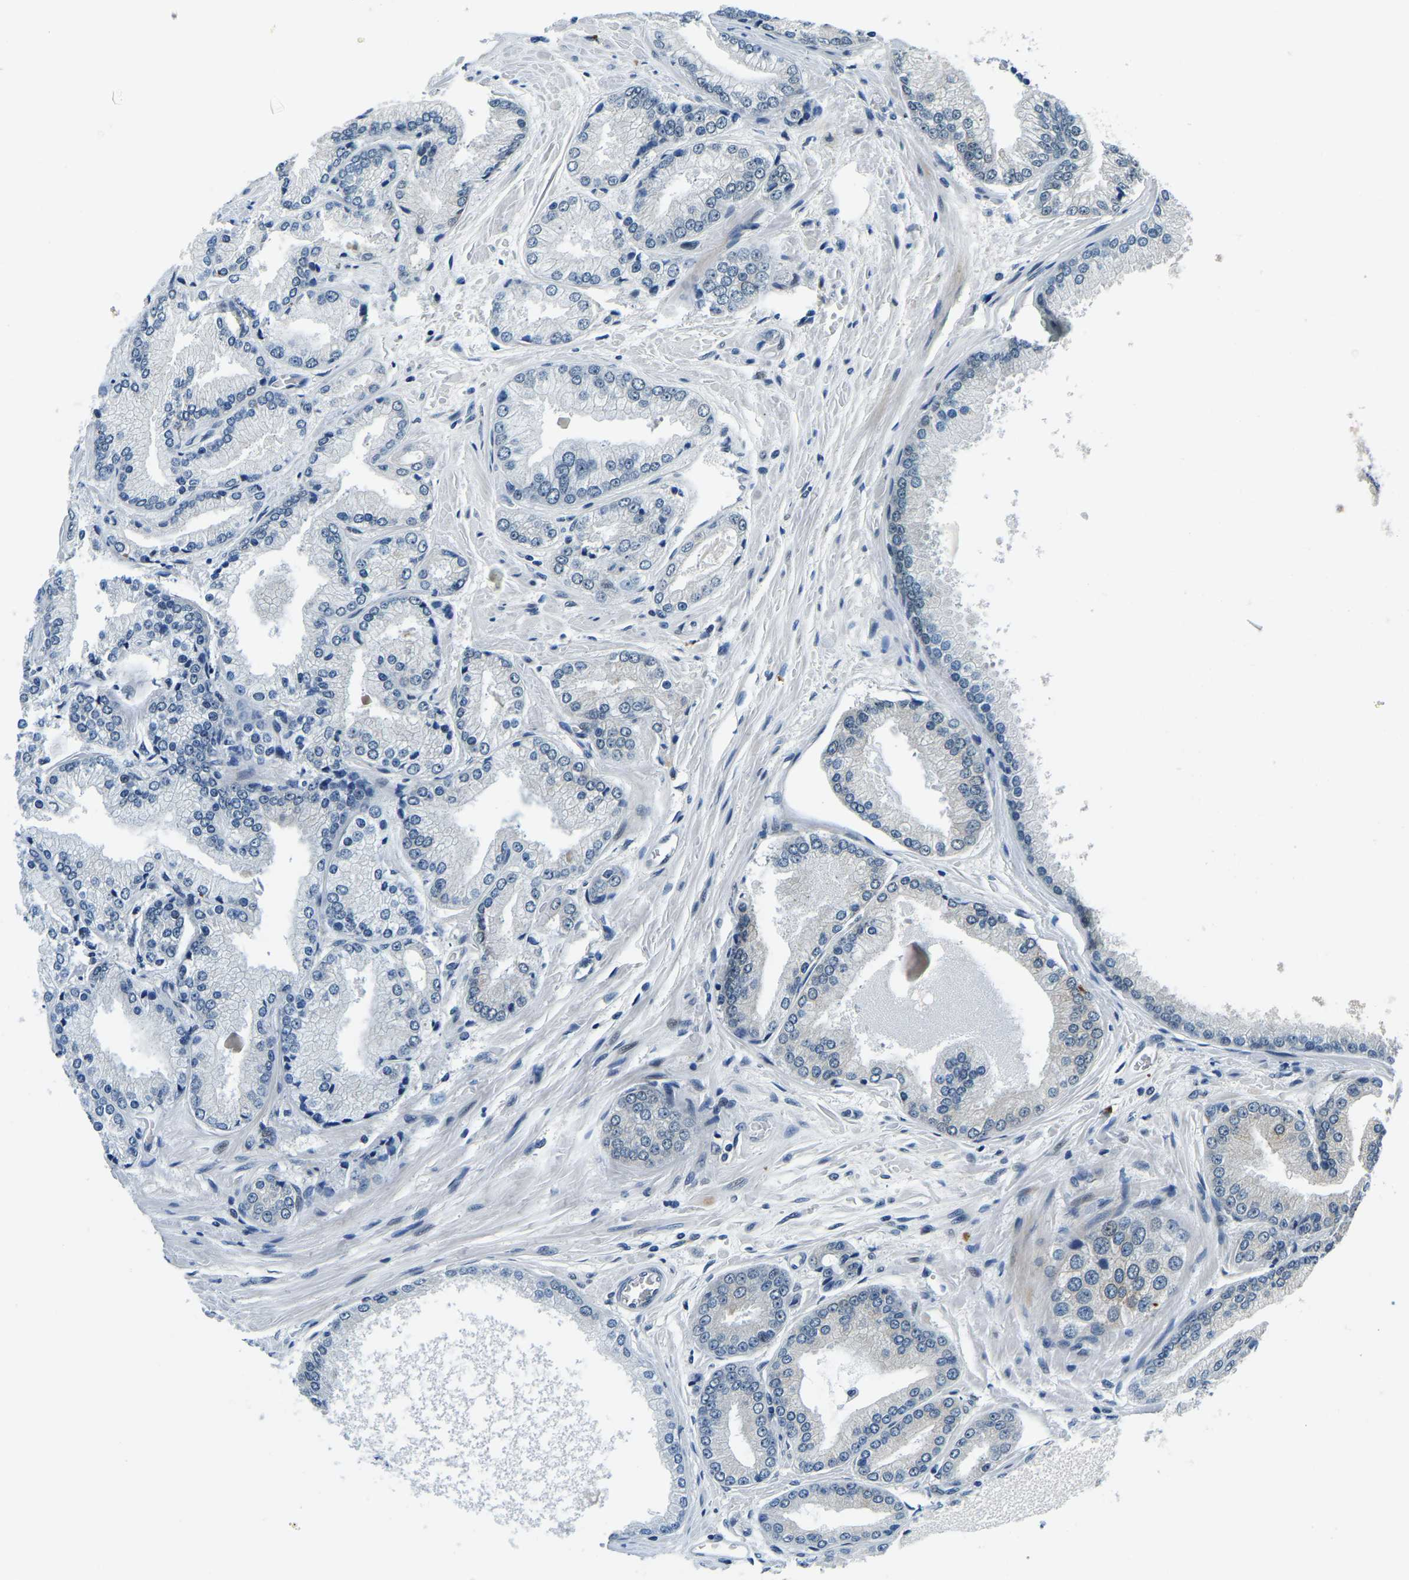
{"staining": {"intensity": "negative", "quantity": "none", "location": "none"}, "tissue": "prostate cancer", "cell_type": "Tumor cells", "image_type": "cancer", "snomed": [{"axis": "morphology", "description": "Adenocarcinoma, High grade"}, {"axis": "topography", "description": "Prostate"}], "caption": "Protein analysis of adenocarcinoma (high-grade) (prostate) exhibits no significant expression in tumor cells. (Immunohistochemistry (ihc), brightfield microscopy, high magnification).", "gene": "ING2", "patient": {"sex": "male", "age": 59}}